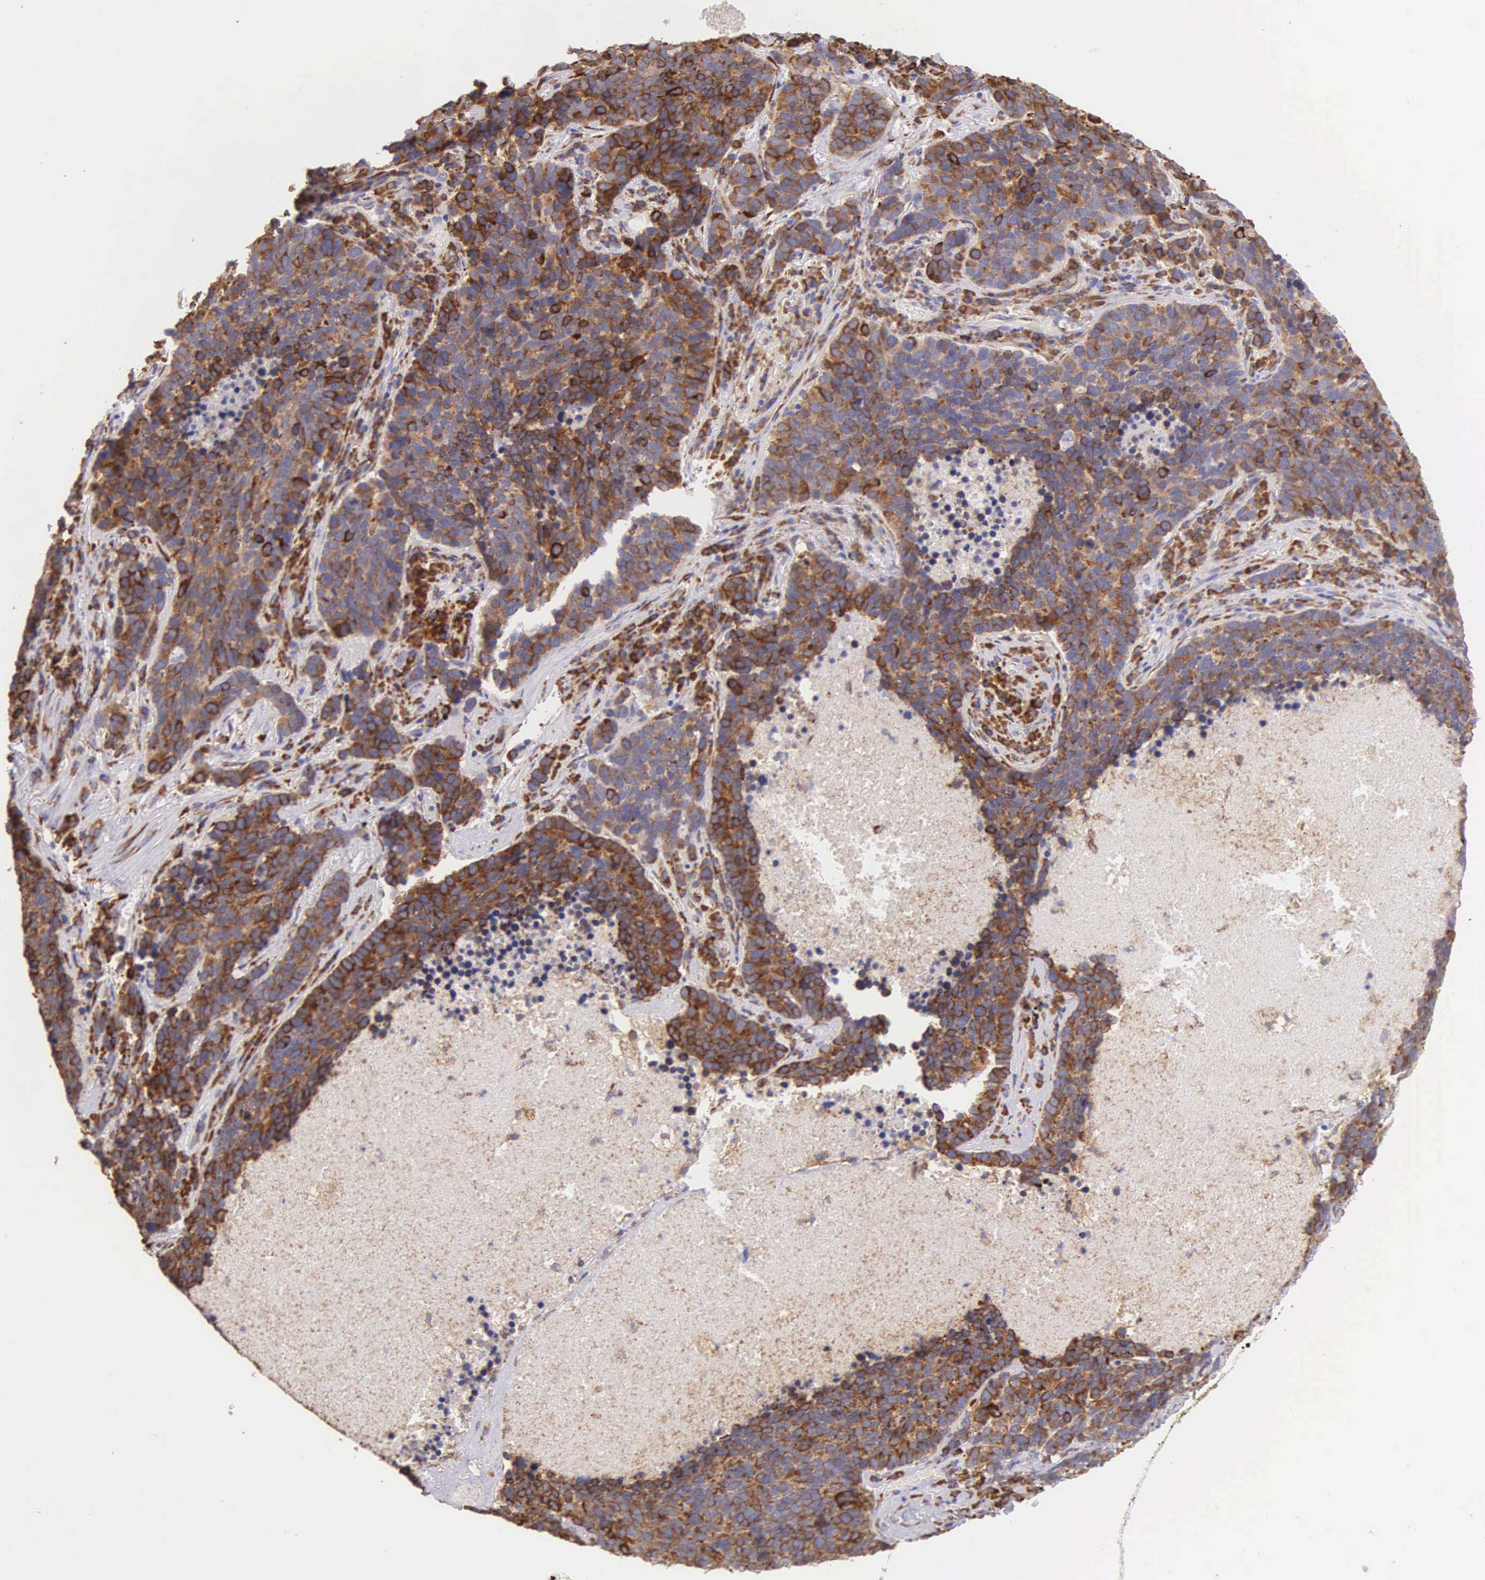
{"staining": {"intensity": "strong", "quantity": ">75%", "location": "cytoplasmic/membranous"}, "tissue": "lung cancer", "cell_type": "Tumor cells", "image_type": "cancer", "snomed": [{"axis": "morphology", "description": "Neoplasm, malignant, NOS"}, {"axis": "topography", "description": "Lung"}], "caption": "Immunohistochemistry (IHC) (DAB (3,3'-diaminobenzidine)) staining of human lung cancer displays strong cytoplasmic/membranous protein staining in approximately >75% of tumor cells.", "gene": "CKAP4", "patient": {"sex": "female", "age": 75}}